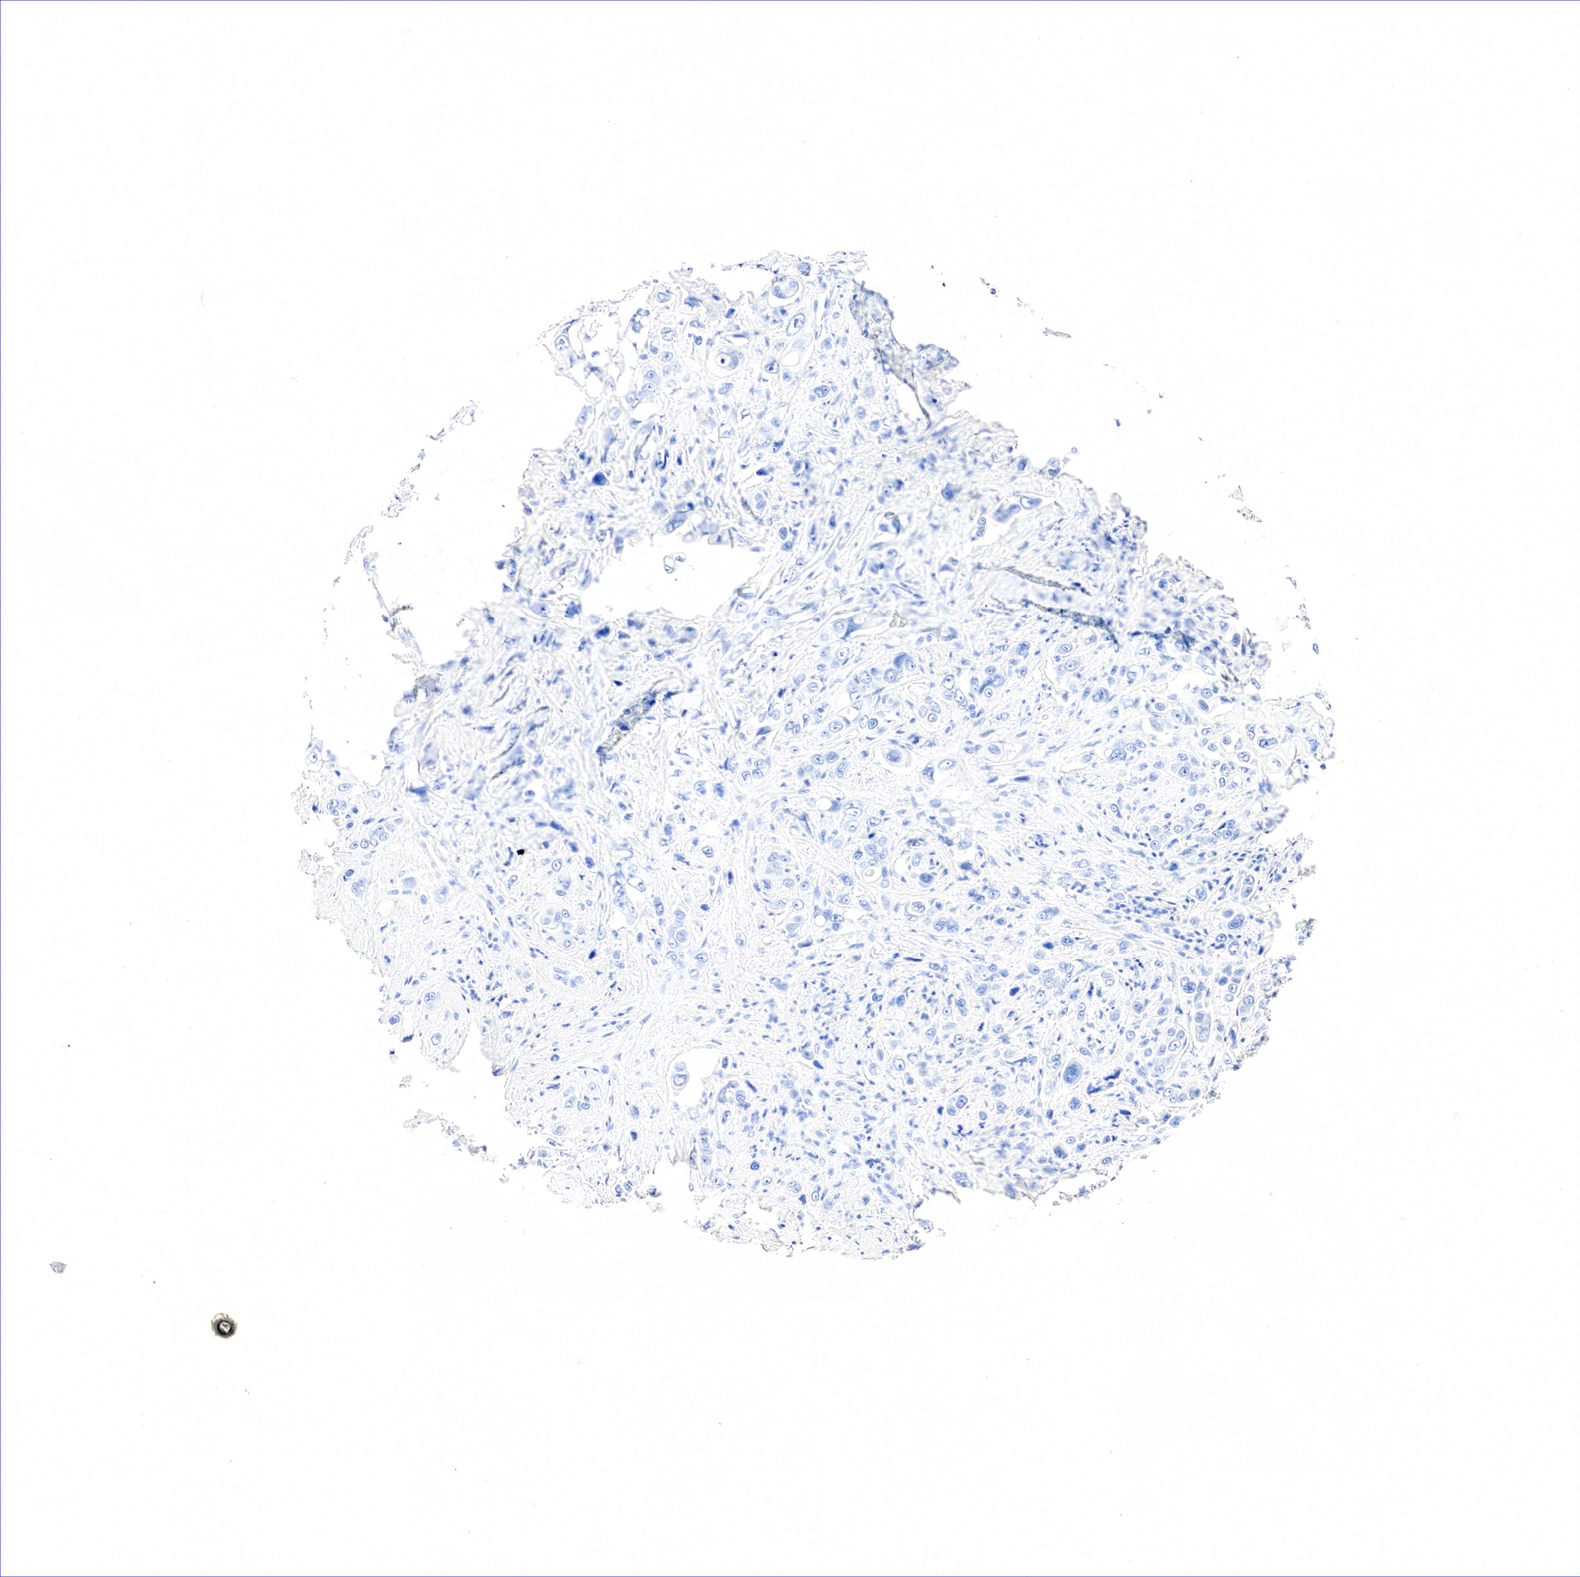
{"staining": {"intensity": "negative", "quantity": "none", "location": "none"}, "tissue": "liver cancer", "cell_type": "Tumor cells", "image_type": "cancer", "snomed": [{"axis": "morphology", "description": "Cholangiocarcinoma"}, {"axis": "topography", "description": "Liver"}], "caption": "Immunohistochemistry (IHC) image of human cholangiocarcinoma (liver) stained for a protein (brown), which reveals no positivity in tumor cells. Nuclei are stained in blue.", "gene": "SST", "patient": {"sex": "female", "age": 79}}